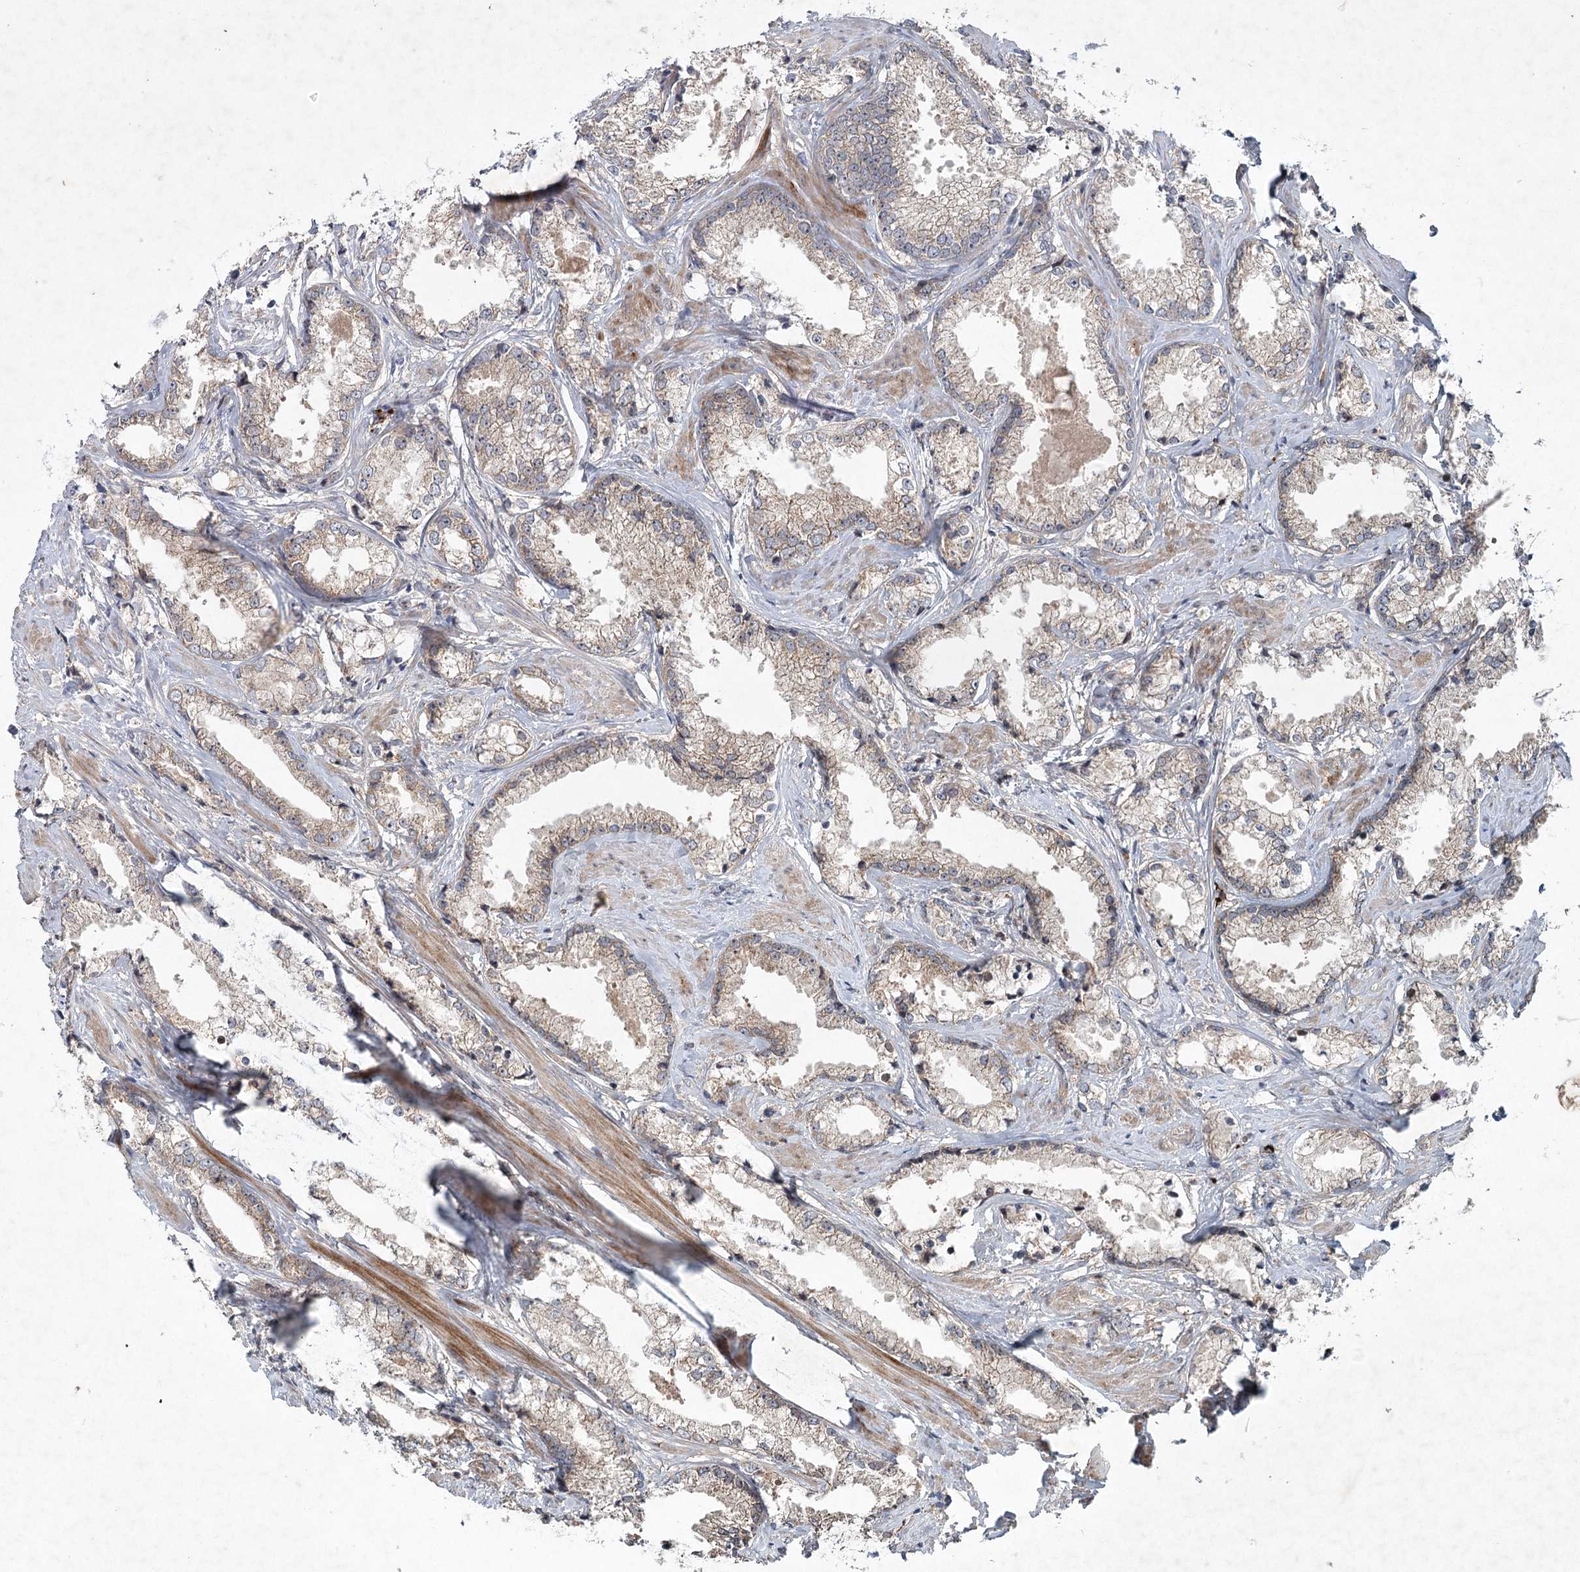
{"staining": {"intensity": "weak", "quantity": ">75%", "location": "cytoplasmic/membranous"}, "tissue": "prostate cancer", "cell_type": "Tumor cells", "image_type": "cancer", "snomed": [{"axis": "morphology", "description": "Adenocarcinoma, High grade"}, {"axis": "topography", "description": "Prostate"}], "caption": "Human prostate high-grade adenocarcinoma stained with a protein marker reveals weak staining in tumor cells.", "gene": "MAP3K13", "patient": {"sex": "male", "age": 66}}